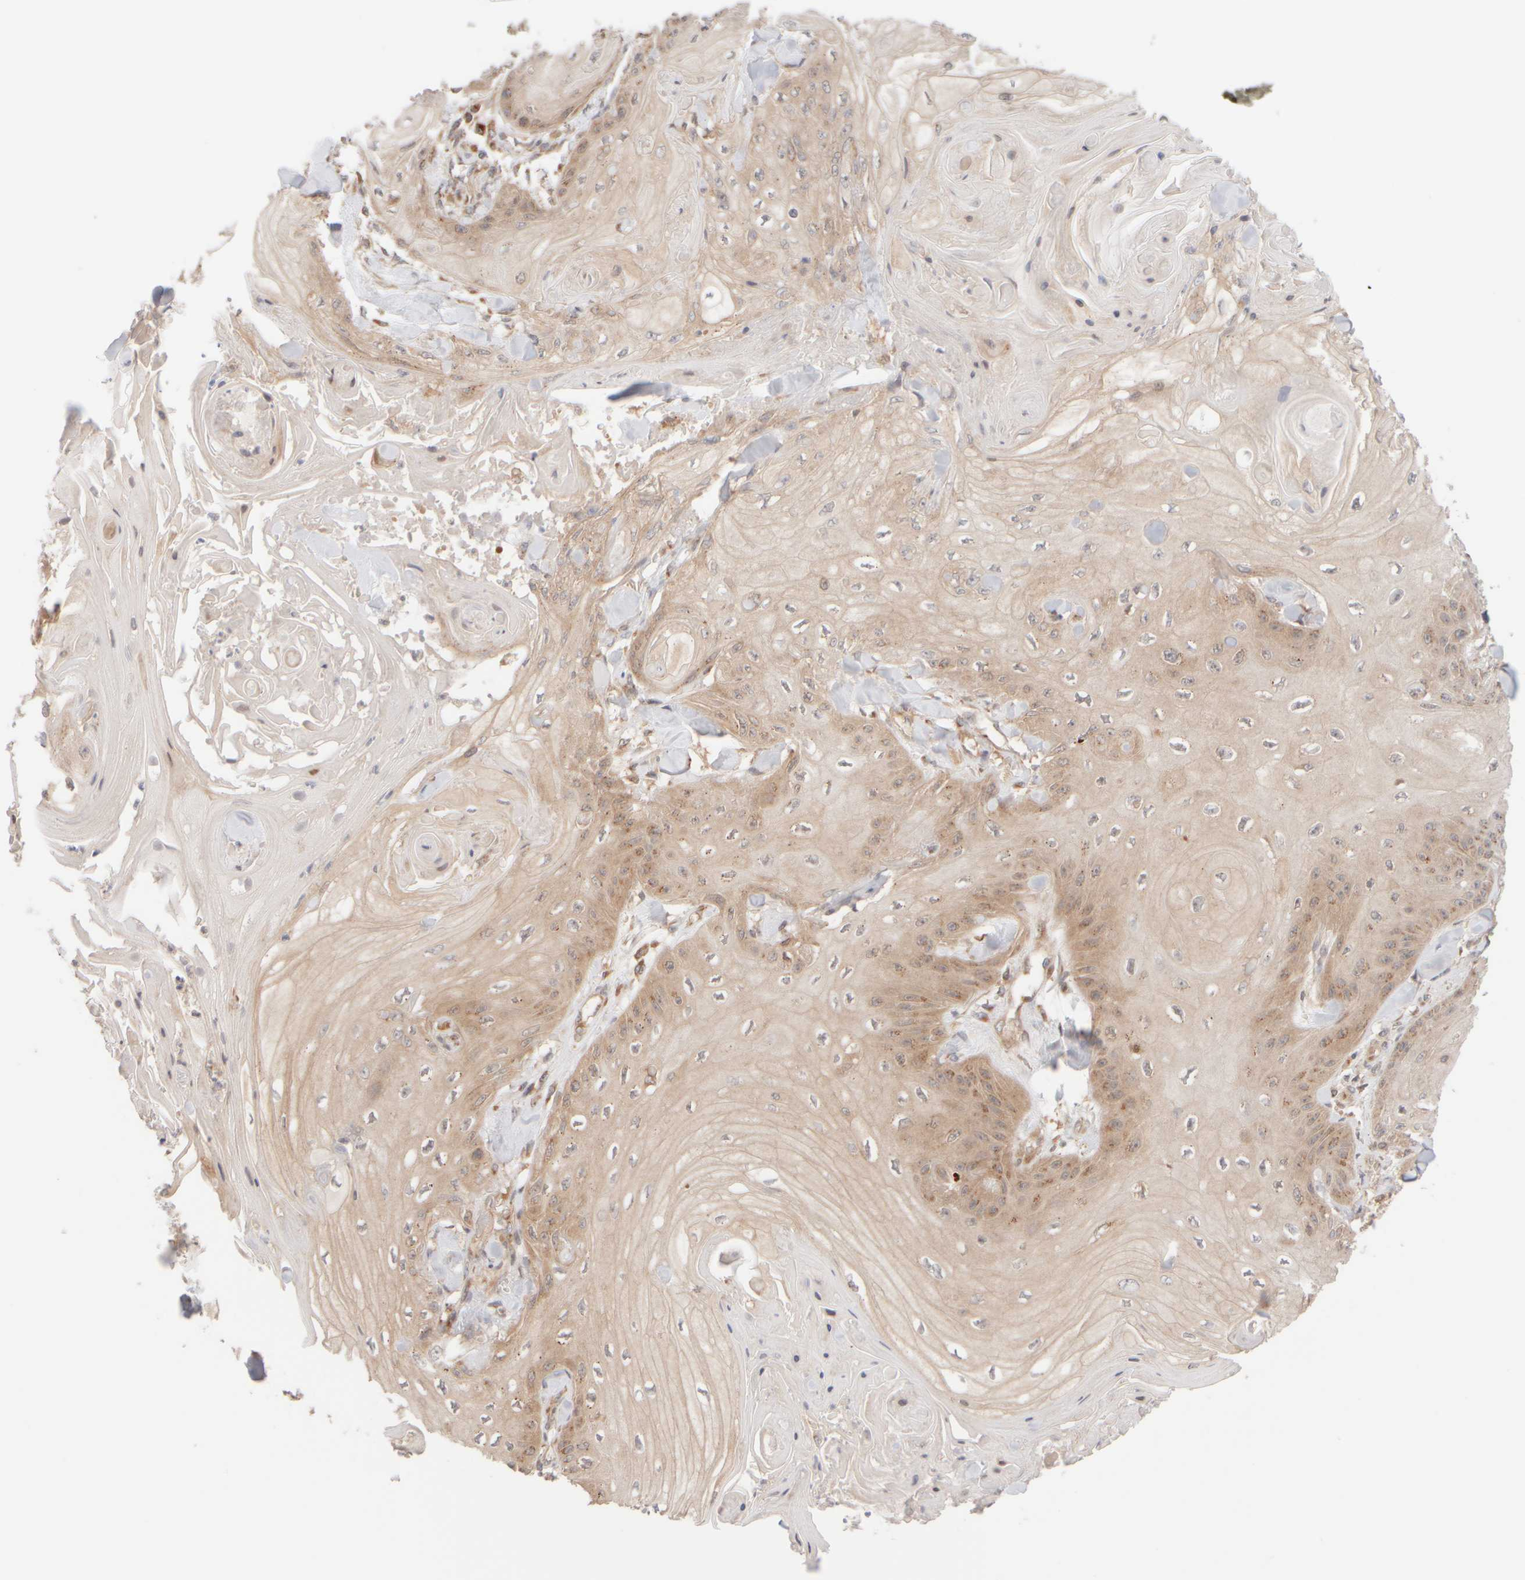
{"staining": {"intensity": "weak", "quantity": ">75%", "location": "cytoplasmic/membranous"}, "tissue": "skin cancer", "cell_type": "Tumor cells", "image_type": "cancer", "snomed": [{"axis": "morphology", "description": "Squamous cell carcinoma, NOS"}, {"axis": "topography", "description": "Skin"}], "caption": "Skin cancer (squamous cell carcinoma) tissue reveals weak cytoplasmic/membranous staining in approximately >75% of tumor cells The protein is shown in brown color, while the nuclei are stained blue.", "gene": "RABEP1", "patient": {"sex": "male", "age": 74}}